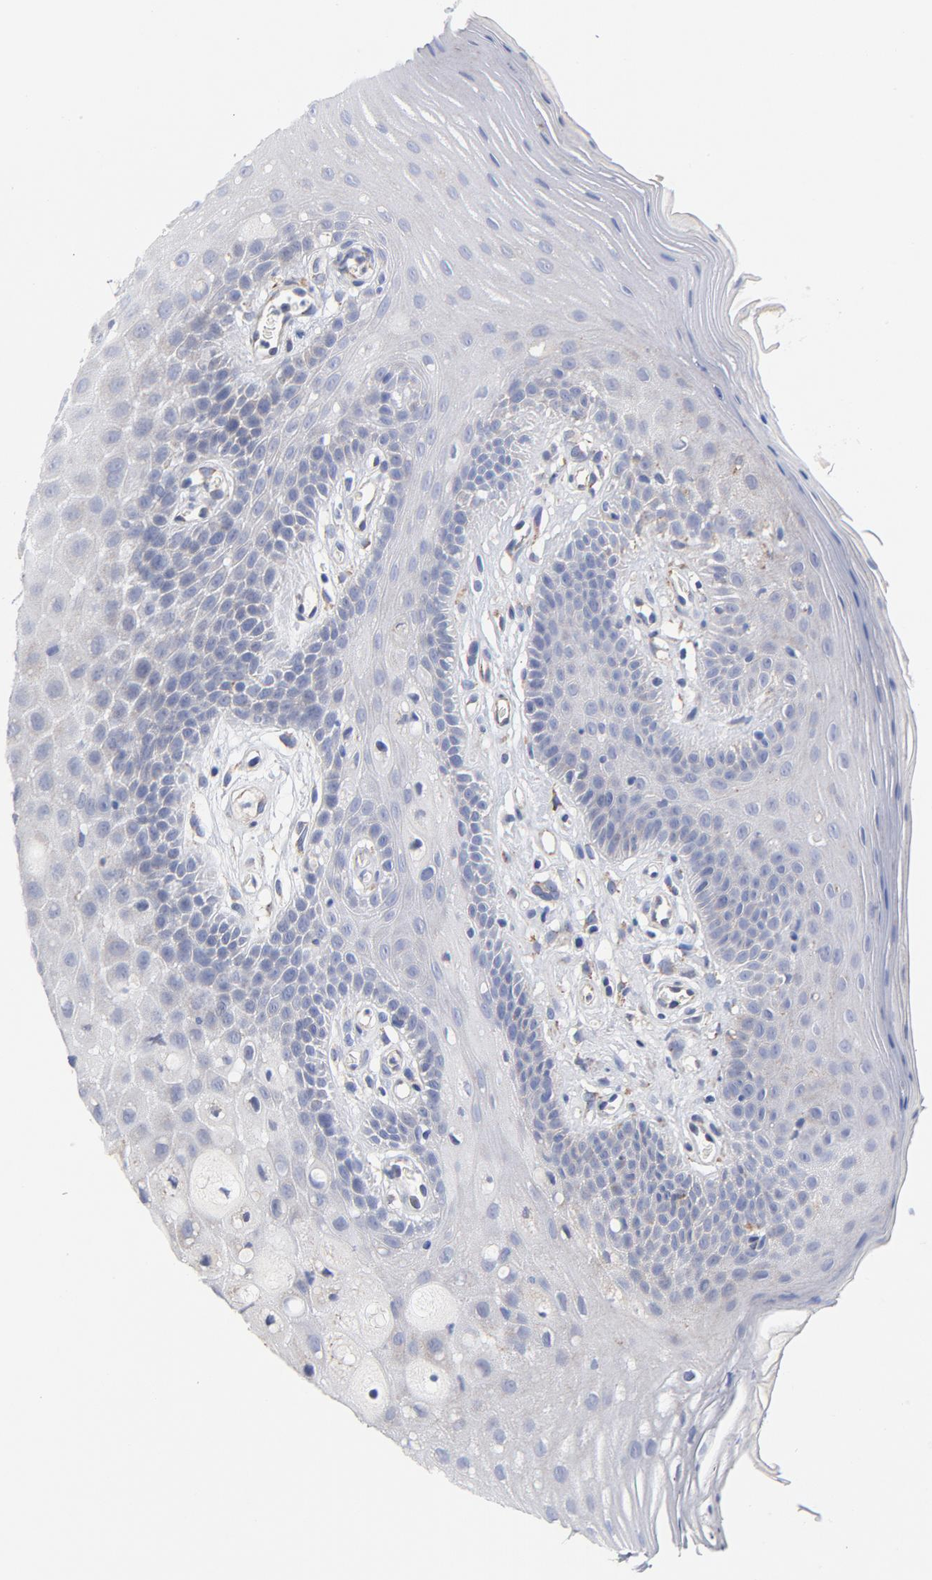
{"staining": {"intensity": "negative", "quantity": "none", "location": "none"}, "tissue": "oral mucosa", "cell_type": "Squamous epithelial cells", "image_type": "normal", "snomed": [{"axis": "morphology", "description": "Normal tissue, NOS"}, {"axis": "morphology", "description": "Squamous cell carcinoma, NOS"}, {"axis": "topography", "description": "Skeletal muscle"}, {"axis": "topography", "description": "Oral tissue"}, {"axis": "topography", "description": "Head-Neck"}], "caption": "Immunohistochemistry (IHC) micrograph of unremarkable oral mucosa: oral mucosa stained with DAB (3,3'-diaminobenzidine) exhibits no significant protein staining in squamous epithelial cells. (Immunohistochemistry, brightfield microscopy, high magnification).", "gene": "RAPGEF3", "patient": {"sex": "male", "age": 71}}